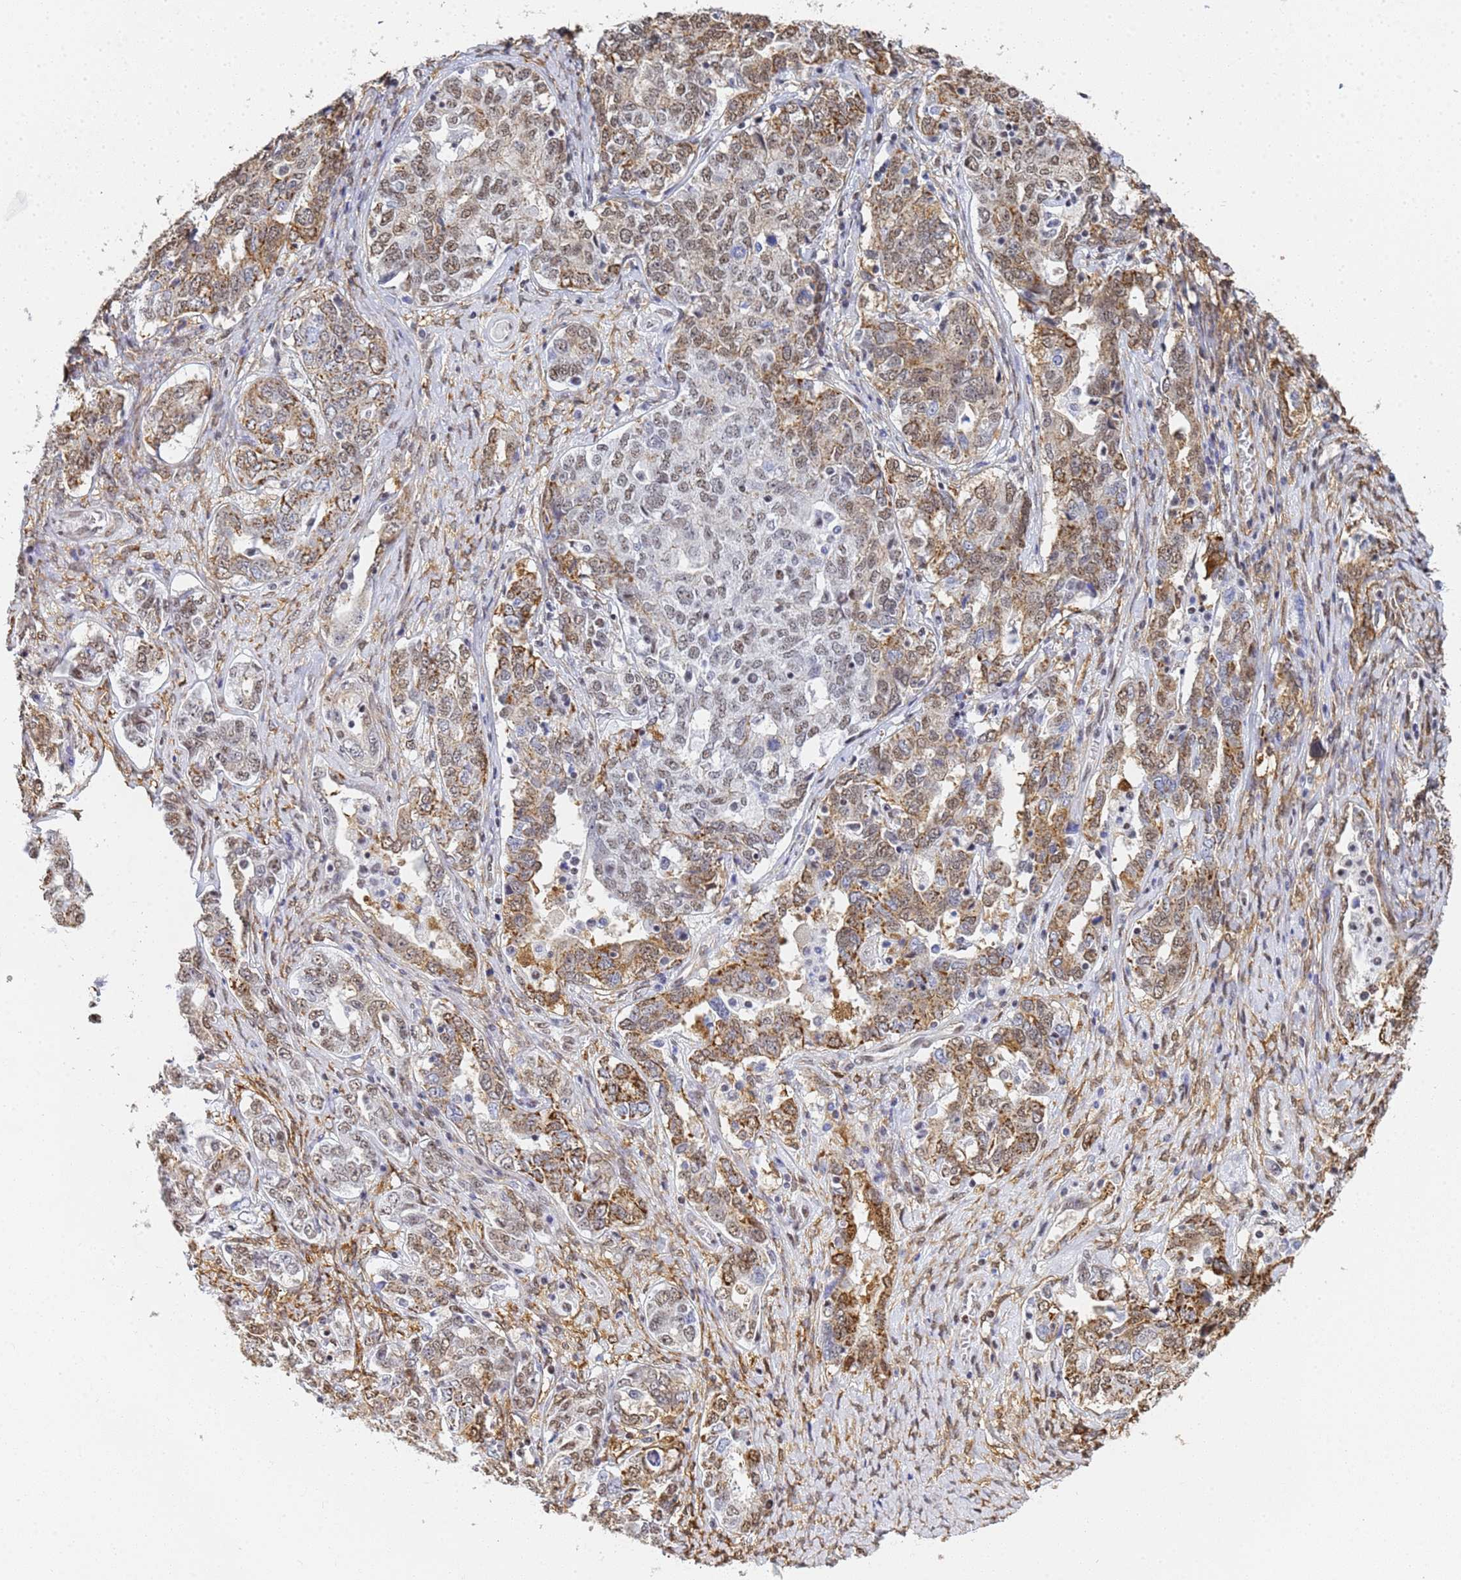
{"staining": {"intensity": "moderate", "quantity": ">75%", "location": "cytoplasmic/membranous,nuclear"}, "tissue": "ovarian cancer", "cell_type": "Tumor cells", "image_type": "cancer", "snomed": [{"axis": "morphology", "description": "Carcinoma, endometroid"}, {"axis": "topography", "description": "Ovary"}], "caption": "Protein expression analysis of endometroid carcinoma (ovarian) shows moderate cytoplasmic/membranous and nuclear expression in approximately >75% of tumor cells.", "gene": "PRRT4", "patient": {"sex": "female", "age": 62}}